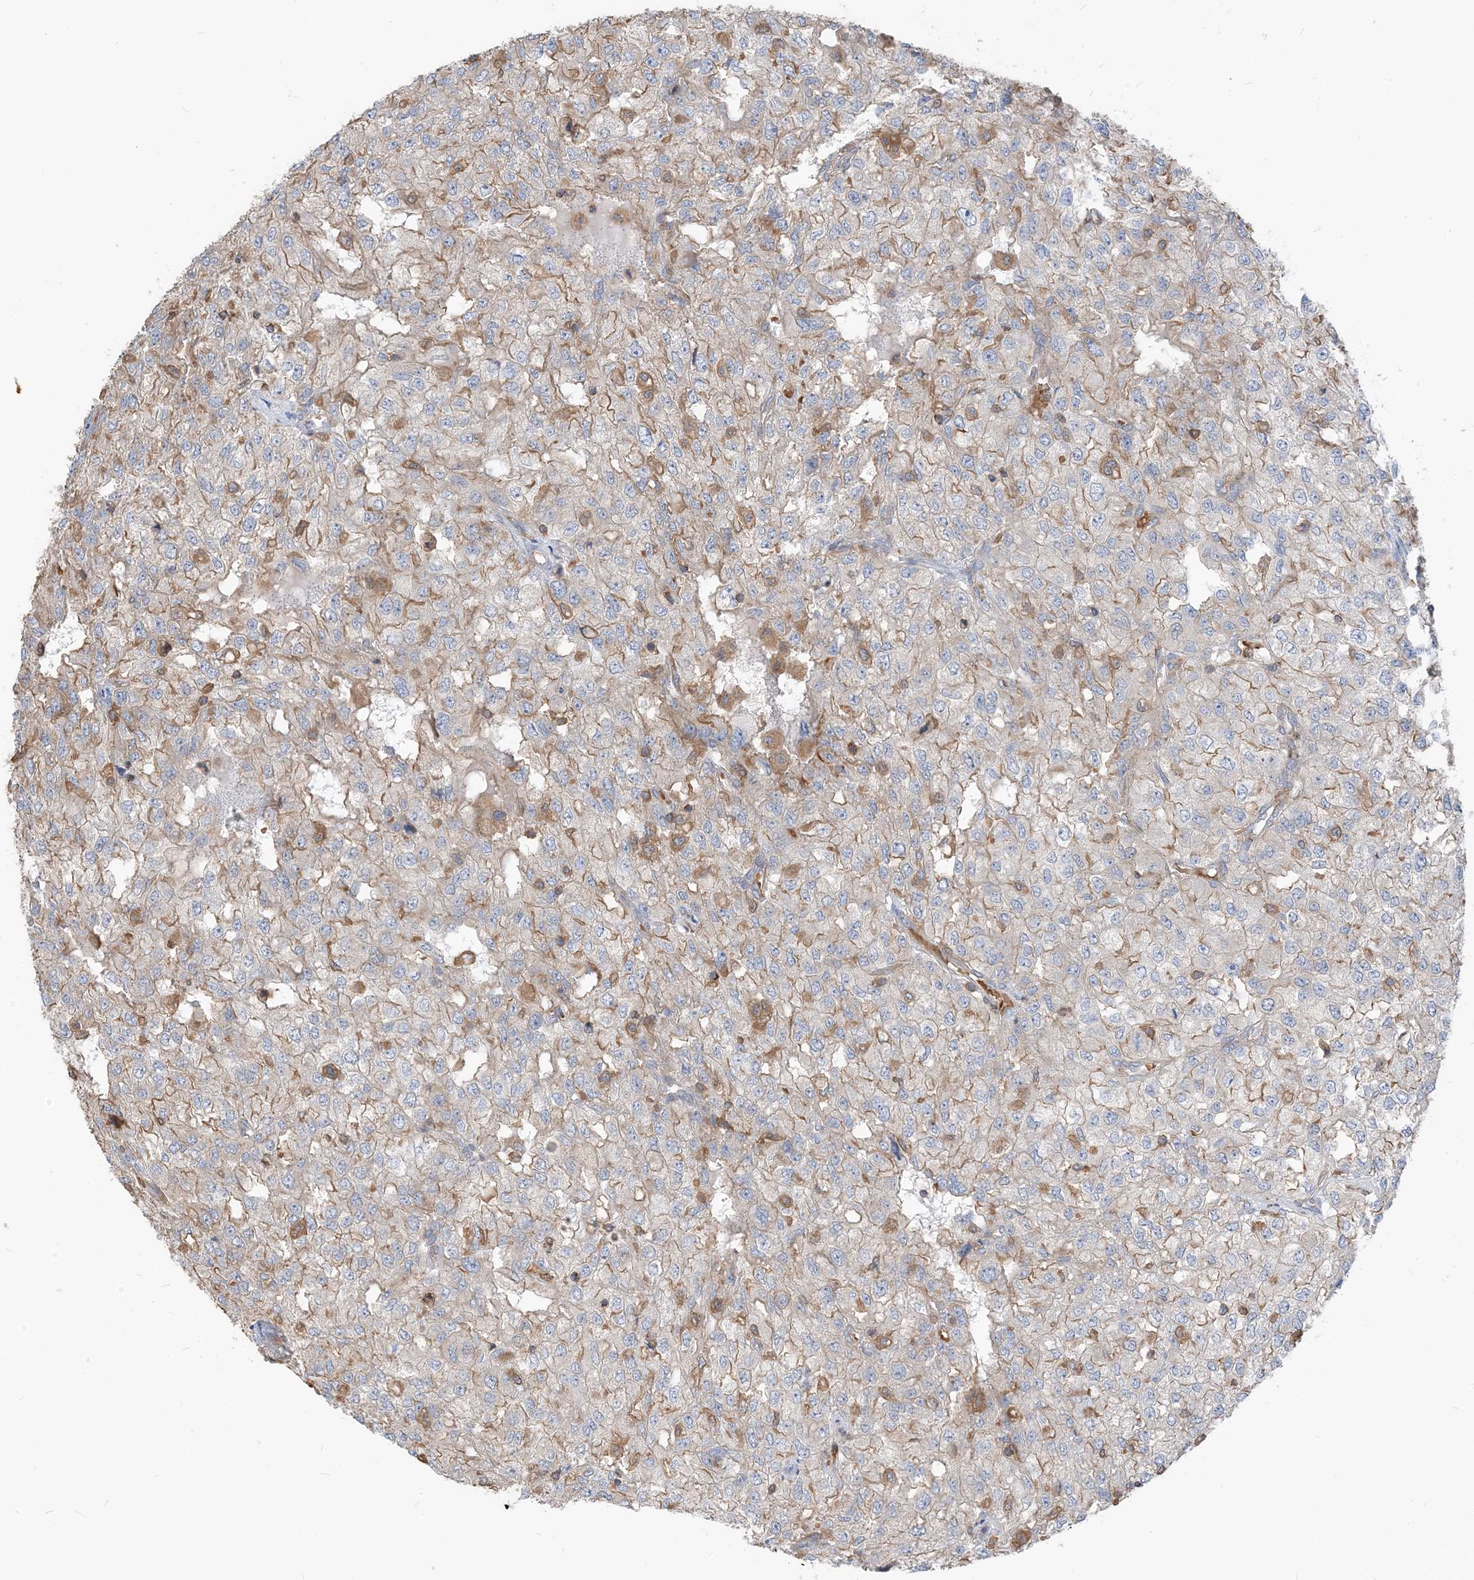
{"staining": {"intensity": "moderate", "quantity": "<25%", "location": "cytoplasmic/membranous"}, "tissue": "renal cancer", "cell_type": "Tumor cells", "image_type": "cancer", "snomed": [{"axis": "morphology", "description": "Adenocarcinoma, NOS"}, {"axis": "topography", "description": "Kidney"}], "caption": "This is a photomicrograph of immunohistochemistry (IHC) staining of renal adenocarcinoma, which shows moderate staining in the cytoplasmic/membranous of tumor cells.", "gene": "PARVG", "patient": {"sex": "female", "age": 54}}